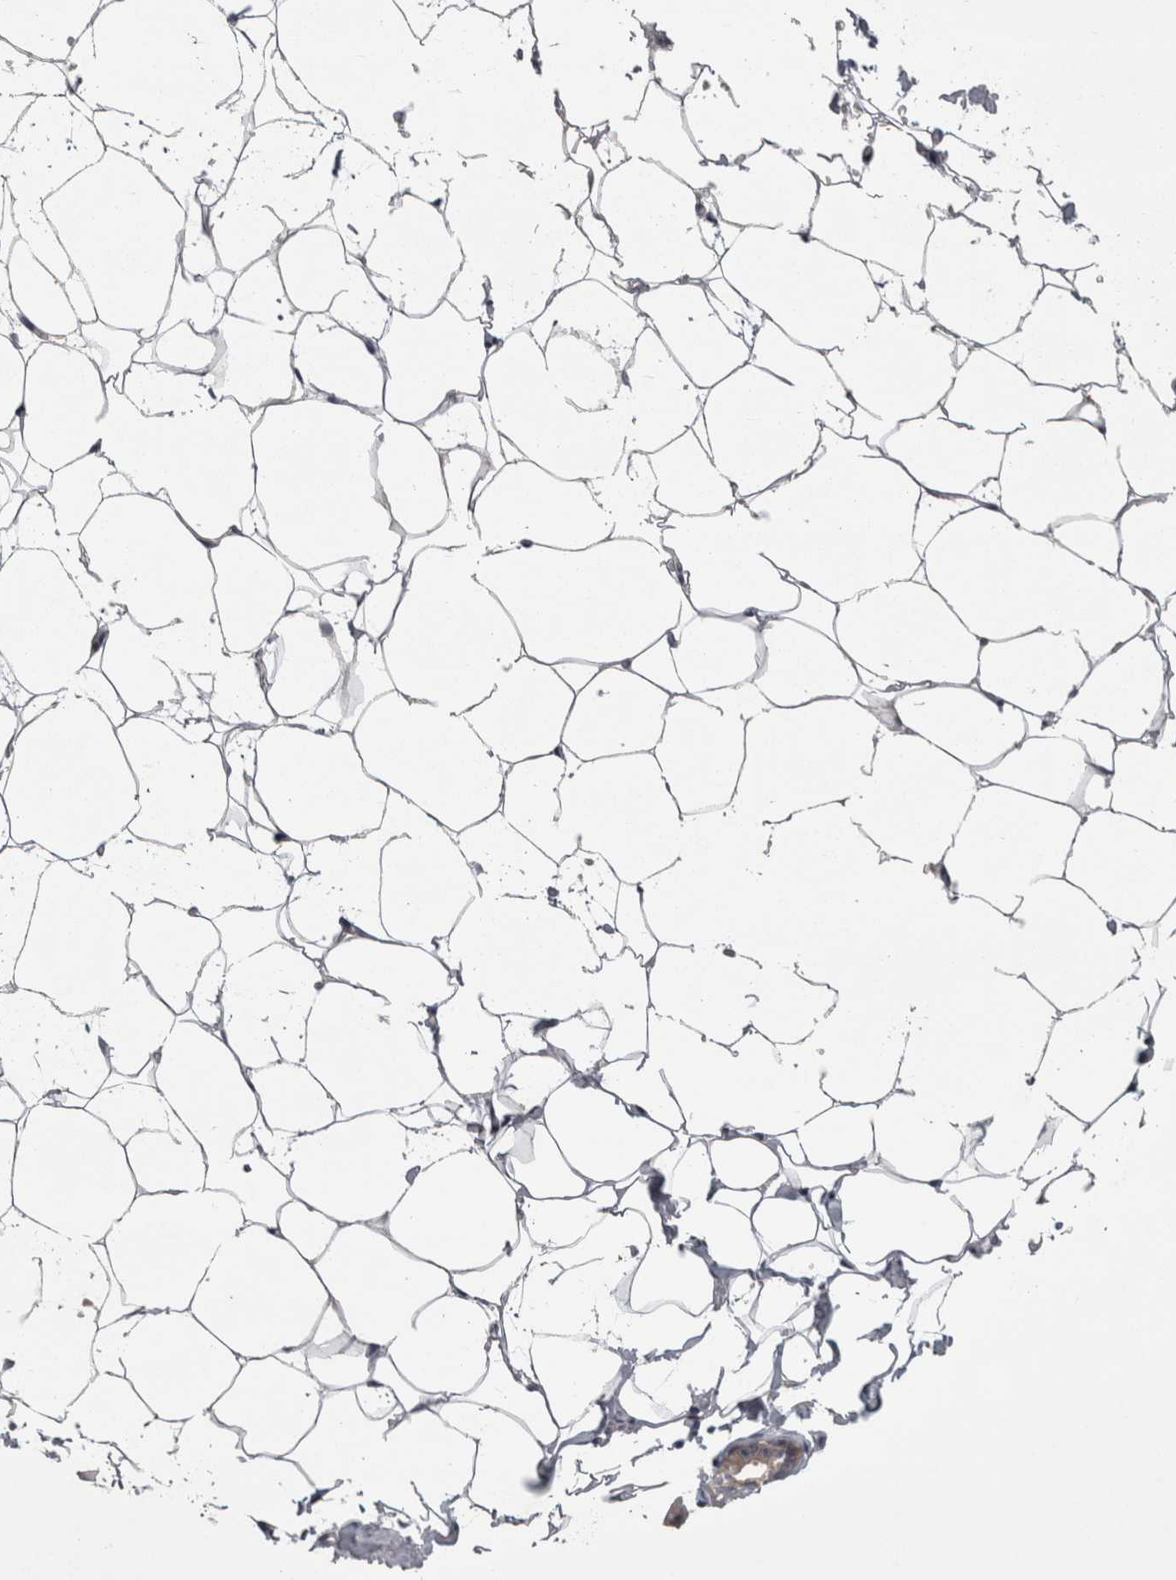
{"staining": {"intensity": "negative", "quantity": "none", "location": "none"}, "tissue": "adipose tissue", "cell_type": "Adipocytes", "image_type": "normal", "snomed": [{"axis": "morphology", "description": "Normal tissue, NOS"}, {"axis": "morphology", "description": "Fibrosis, NOS"}, {"axis": "topography", "description": "Breast"}, {"axis": "topography", "description": "Adipose tissue"}], "caption": "Adipocytes show no significant protein positivity in unremarkable adipose tissue. The staining was performed using DAB to visualize the protein expression in brown, while the nuclei were stained in blue with hematoxylin (Magnification: 20x).", "gene": "PRKCI", "patient": {"sex": "female", "age": 39}}